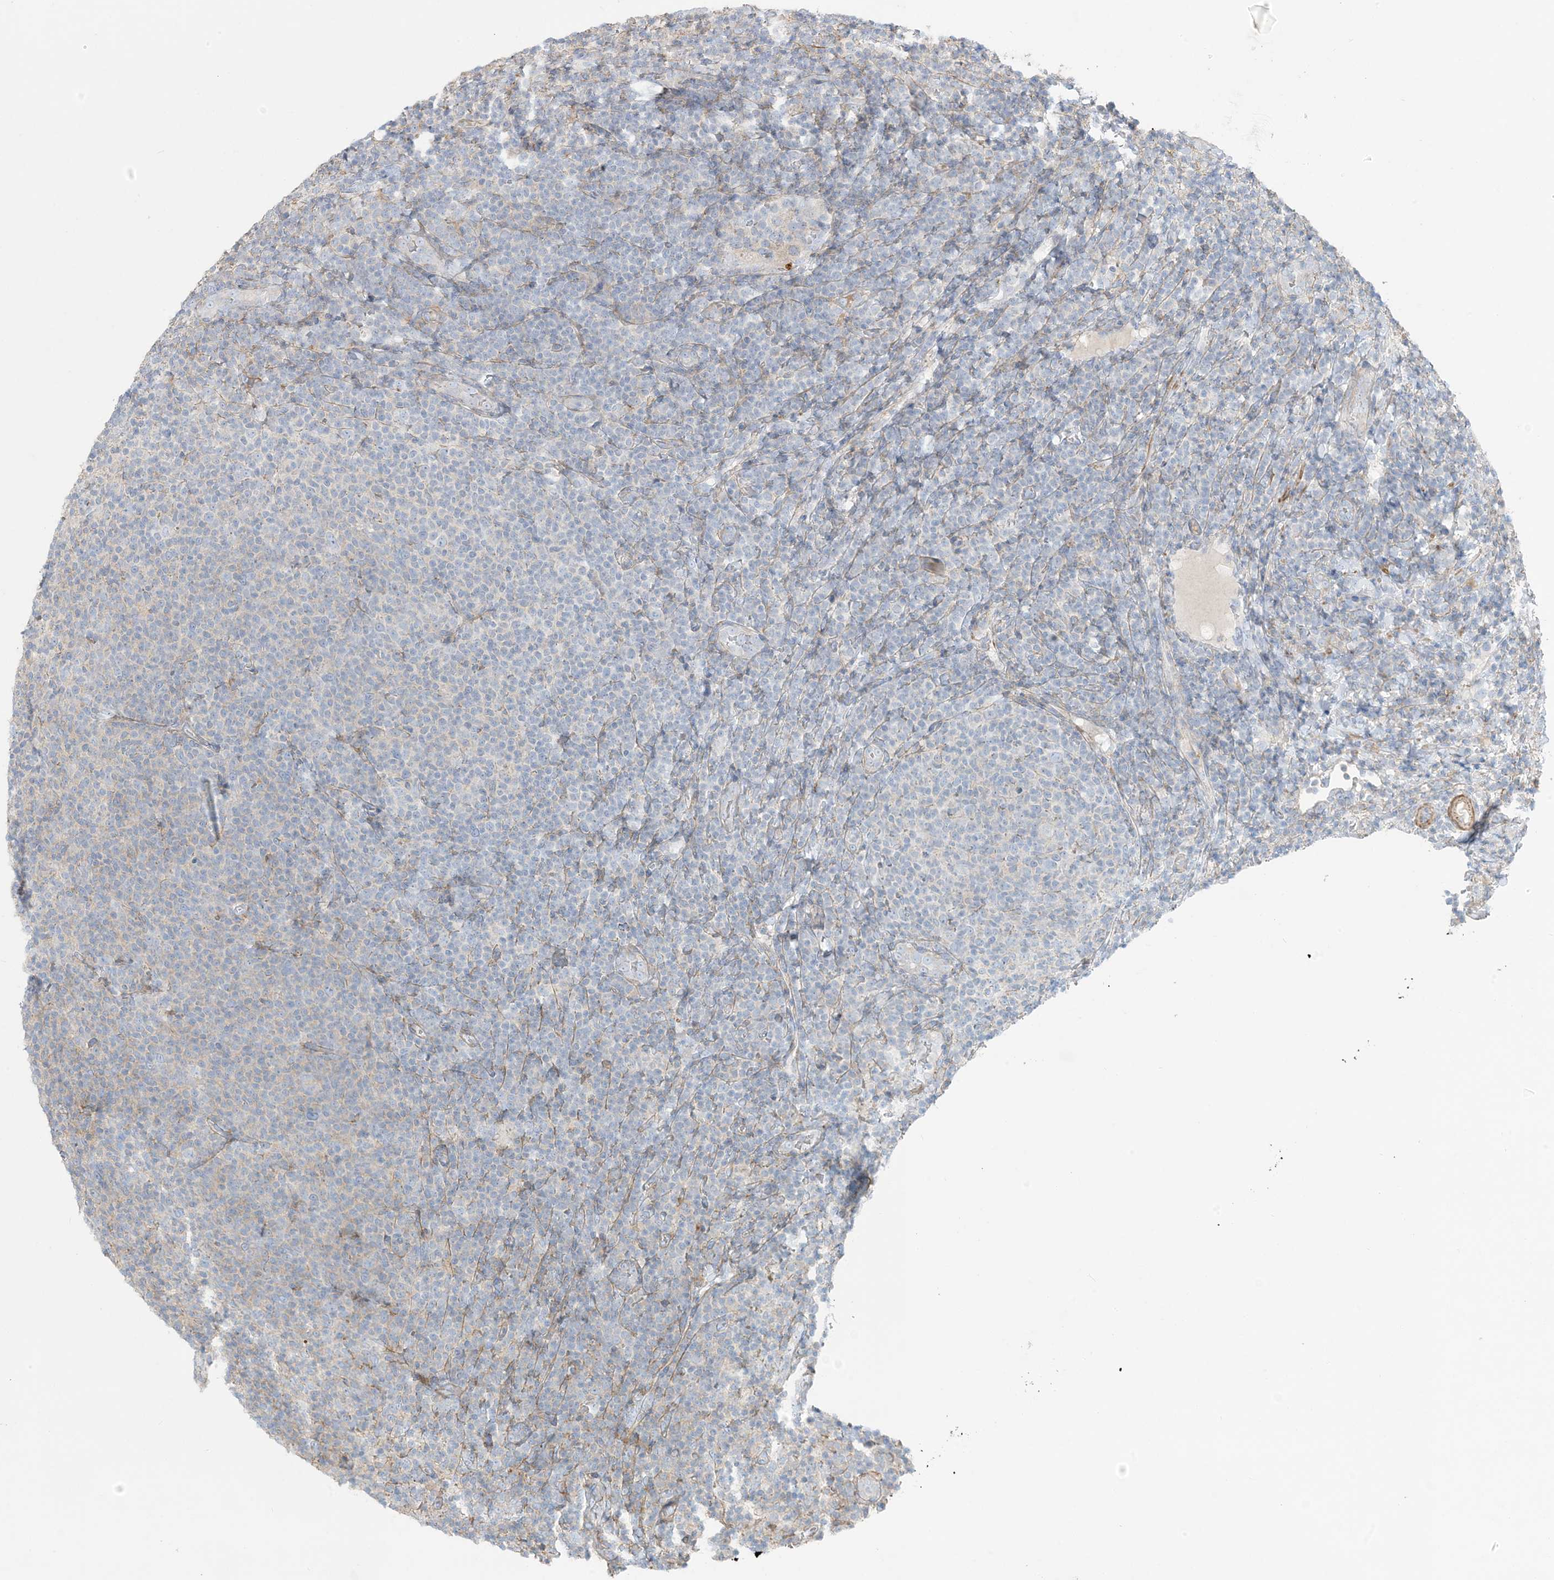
{"staining": {"intensity": "negative", "quantity": "none", "location": "none"}, "tissue": "lymphoma", "cell_type": "Tumor cells", "image_type": "cancer", "snomed": [{"axis": "morphology", "description": "Malignant lymphoma, non-Hodgkin's type, Low grade"}, {"axis": "topography", "description": "Lymph node"}], "caption": "Immunohistochemistry (IHC) of malignant lymphoma, non-Hodgkin's type (low-grade) demonstrates no expression in tumor cells.", "gene": "GTF3C2", "patient": {"sex": "male", "age": 66}}